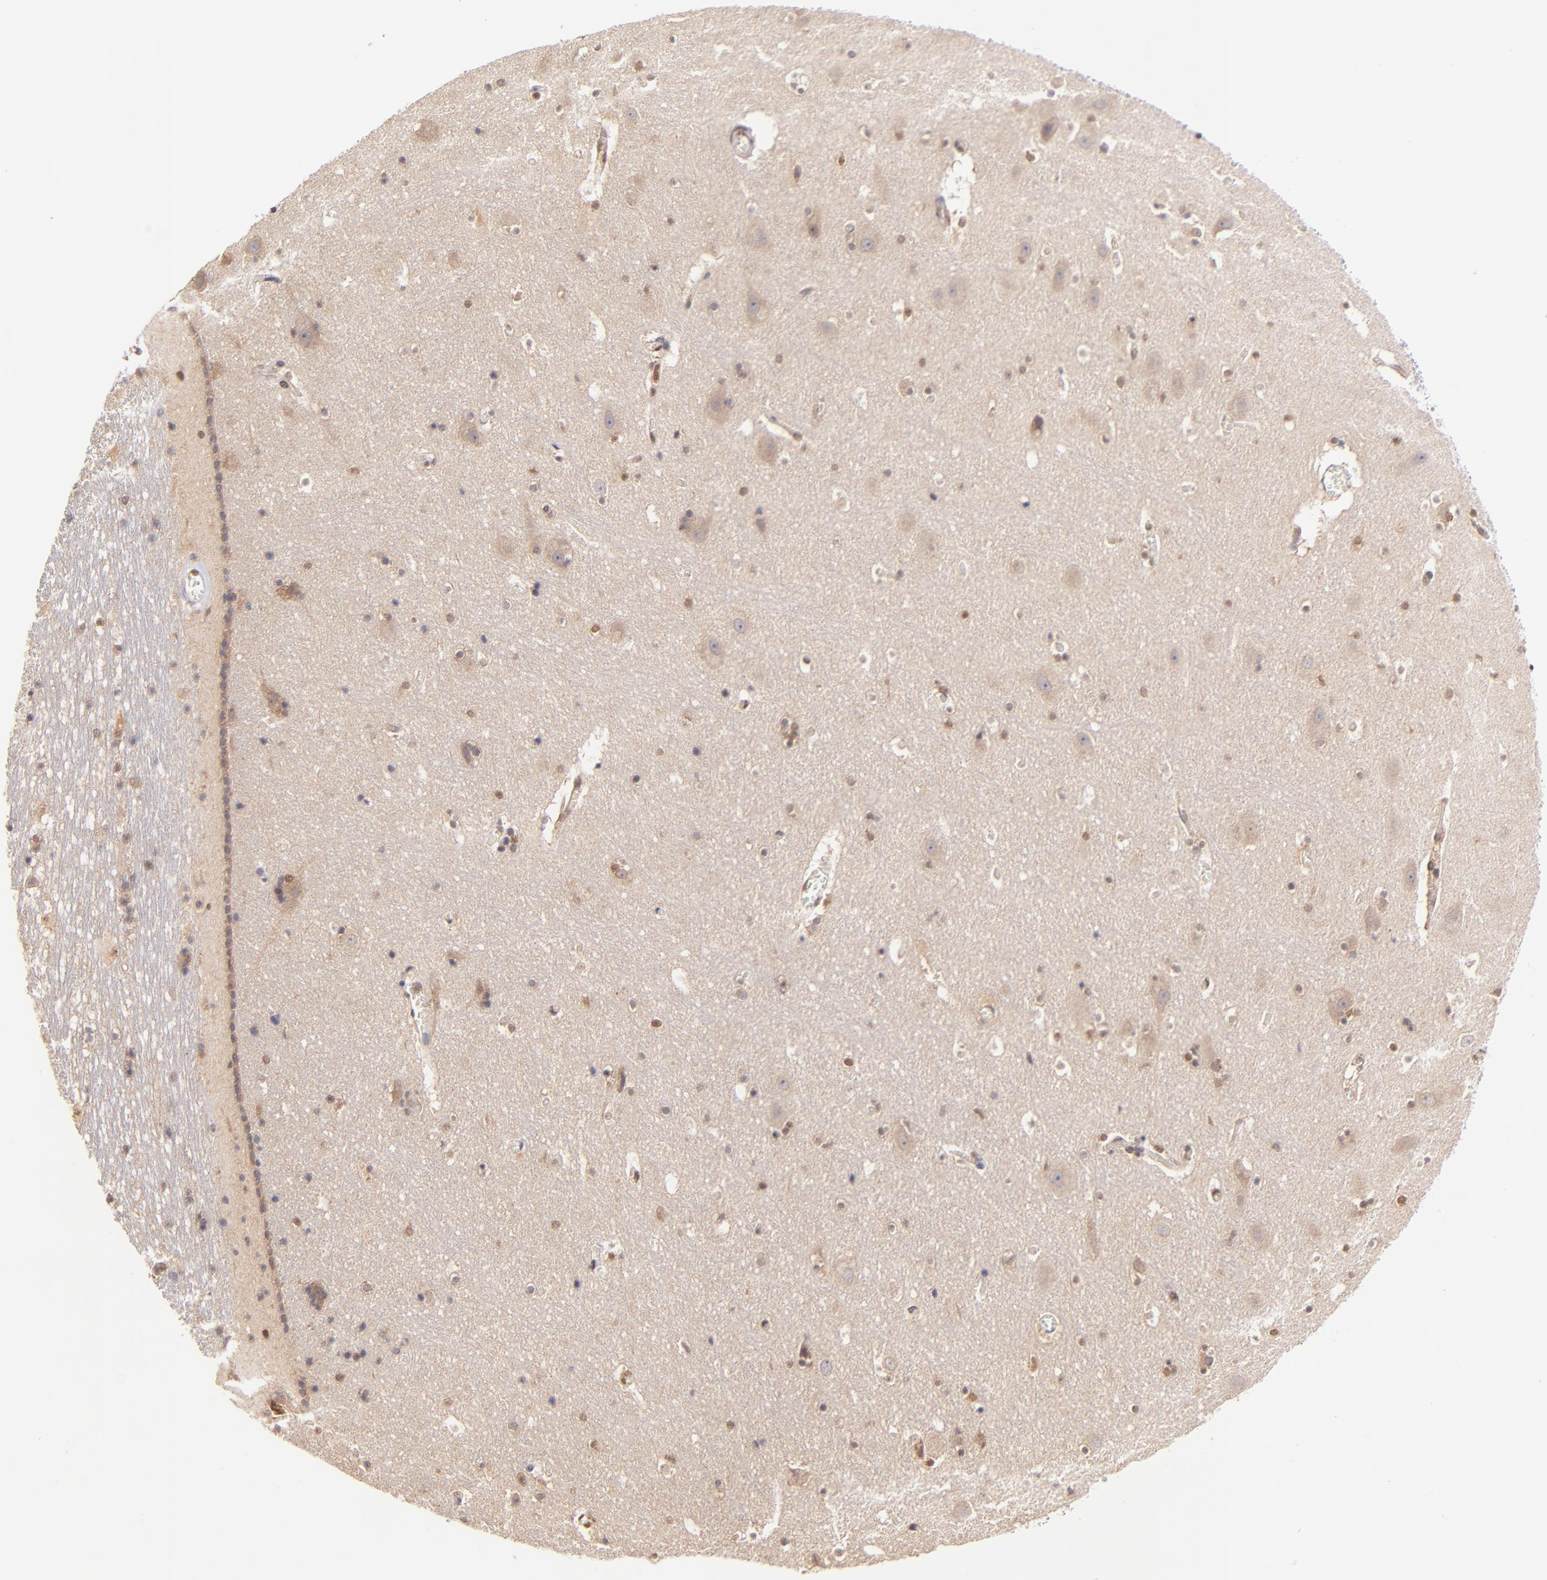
{"staining": {"intensity": "negative", "quantity": "none", "location": "none"}, "tissue": "hippocampus", "cell_type": "Glial cells", "image_type": "normal", "snomed": [{"axis": "morphology", "description": "Normal tissue, NOS"}, {"axis": "topography", "description": "Hippocampus"}], "caption": "Image shows no significant protein positivity in glial cells of unremarkable hippocampus.", "gene": "WDR25", "patient": {"sex": "male", "age": 45}}